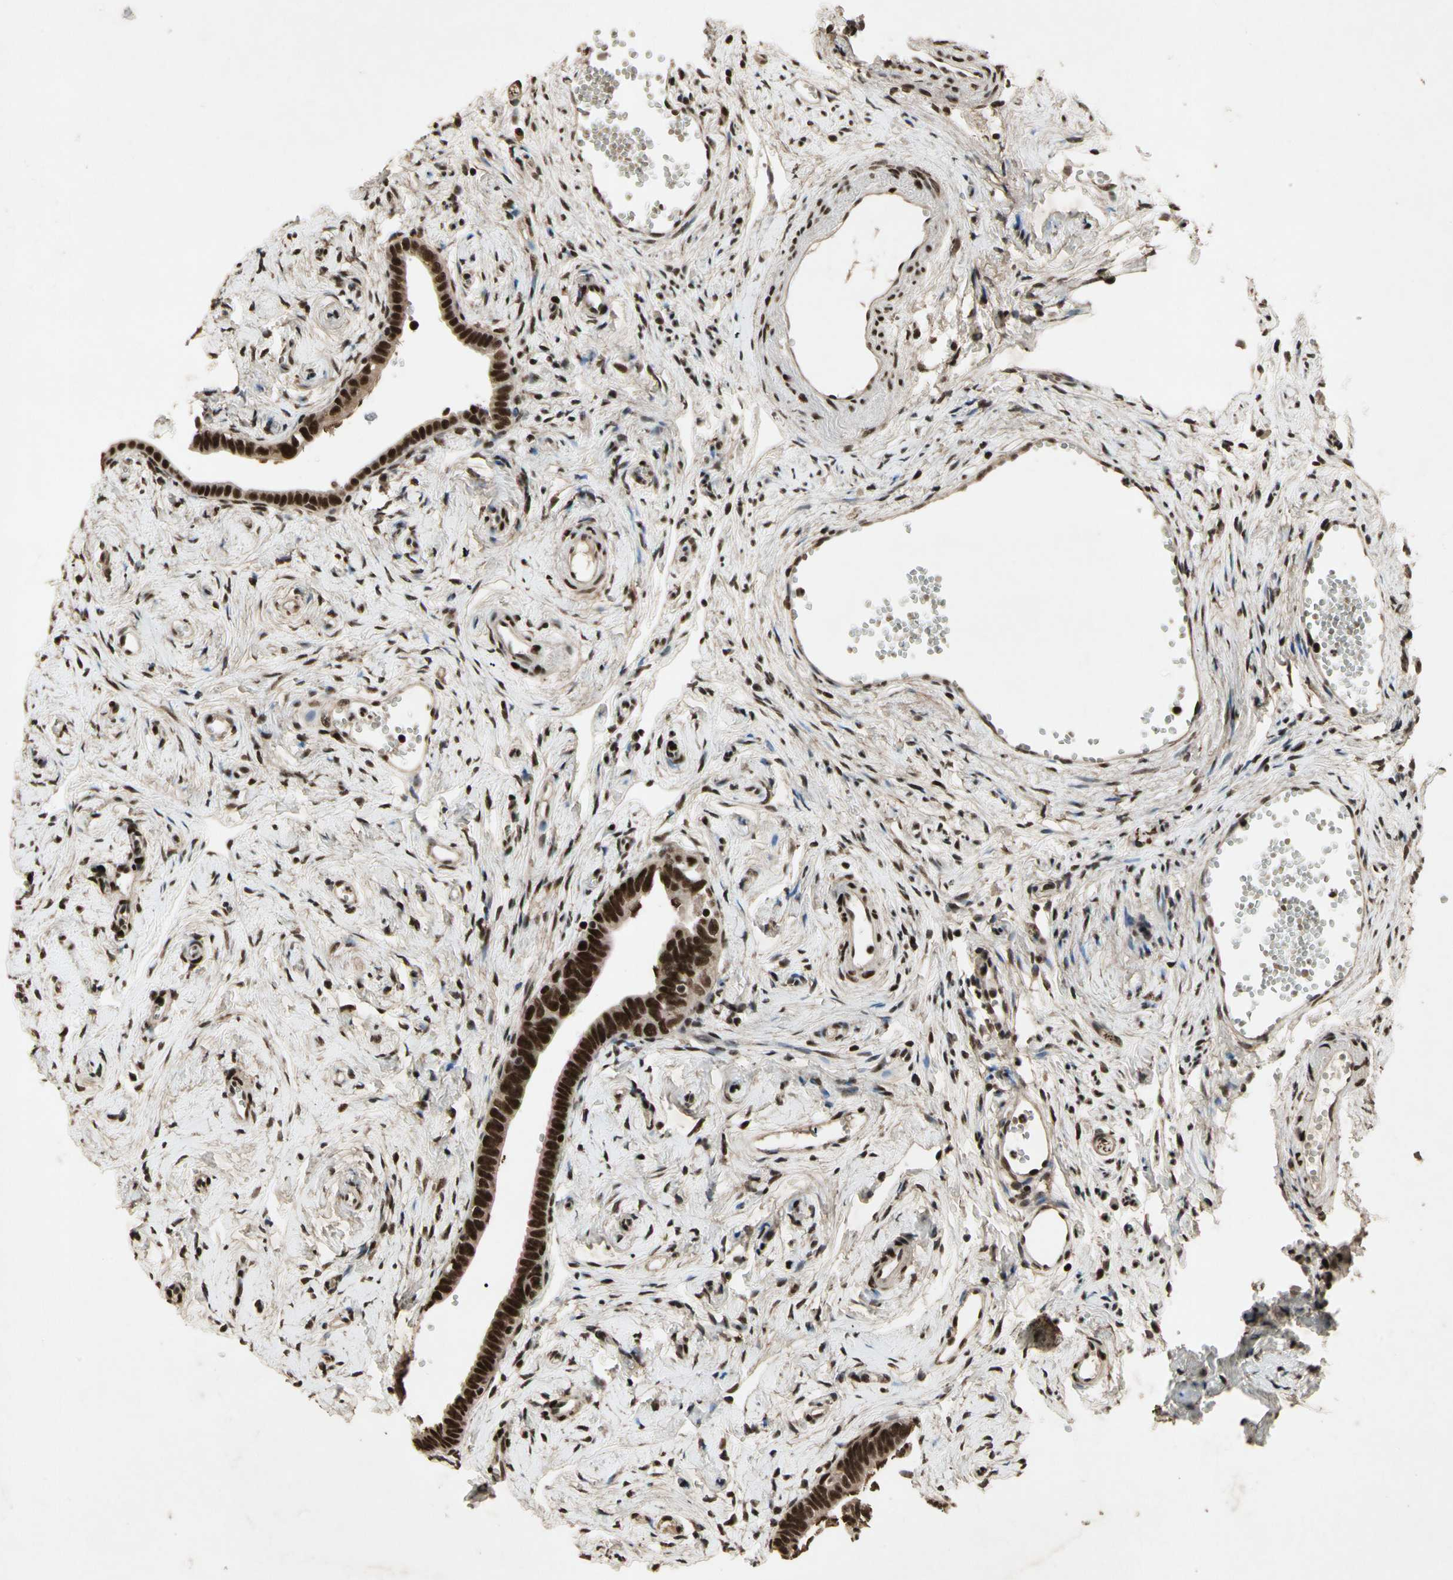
{"staining": {"intensity": "strong", "quantity": ">75%", "location": "cytoplasmic/membranous,nuclear"}, "tissue": "fallopian tube", "cell_type": "Glandular cells", "image_type": "normal", "snomed": [{"axis": "morphology", "description": "Normal tissue, NOS"}, {"axis": "topography", "description": "Fallopian tube"}], "caption": "Immunohistochemistry (IHC) (DAB) staining of benign fallopian tube displays strong cytoplasmic/membranous,nuclear protein positivity in about >75% of glandular cells. The staining was performed using DAB to visualize the protein expression in brown, while the nuclei were stained in blue with hematoxylin (Magnification: 20x).", "gene": "TBX2", "patient": {"sex": "female", "age": 71}}